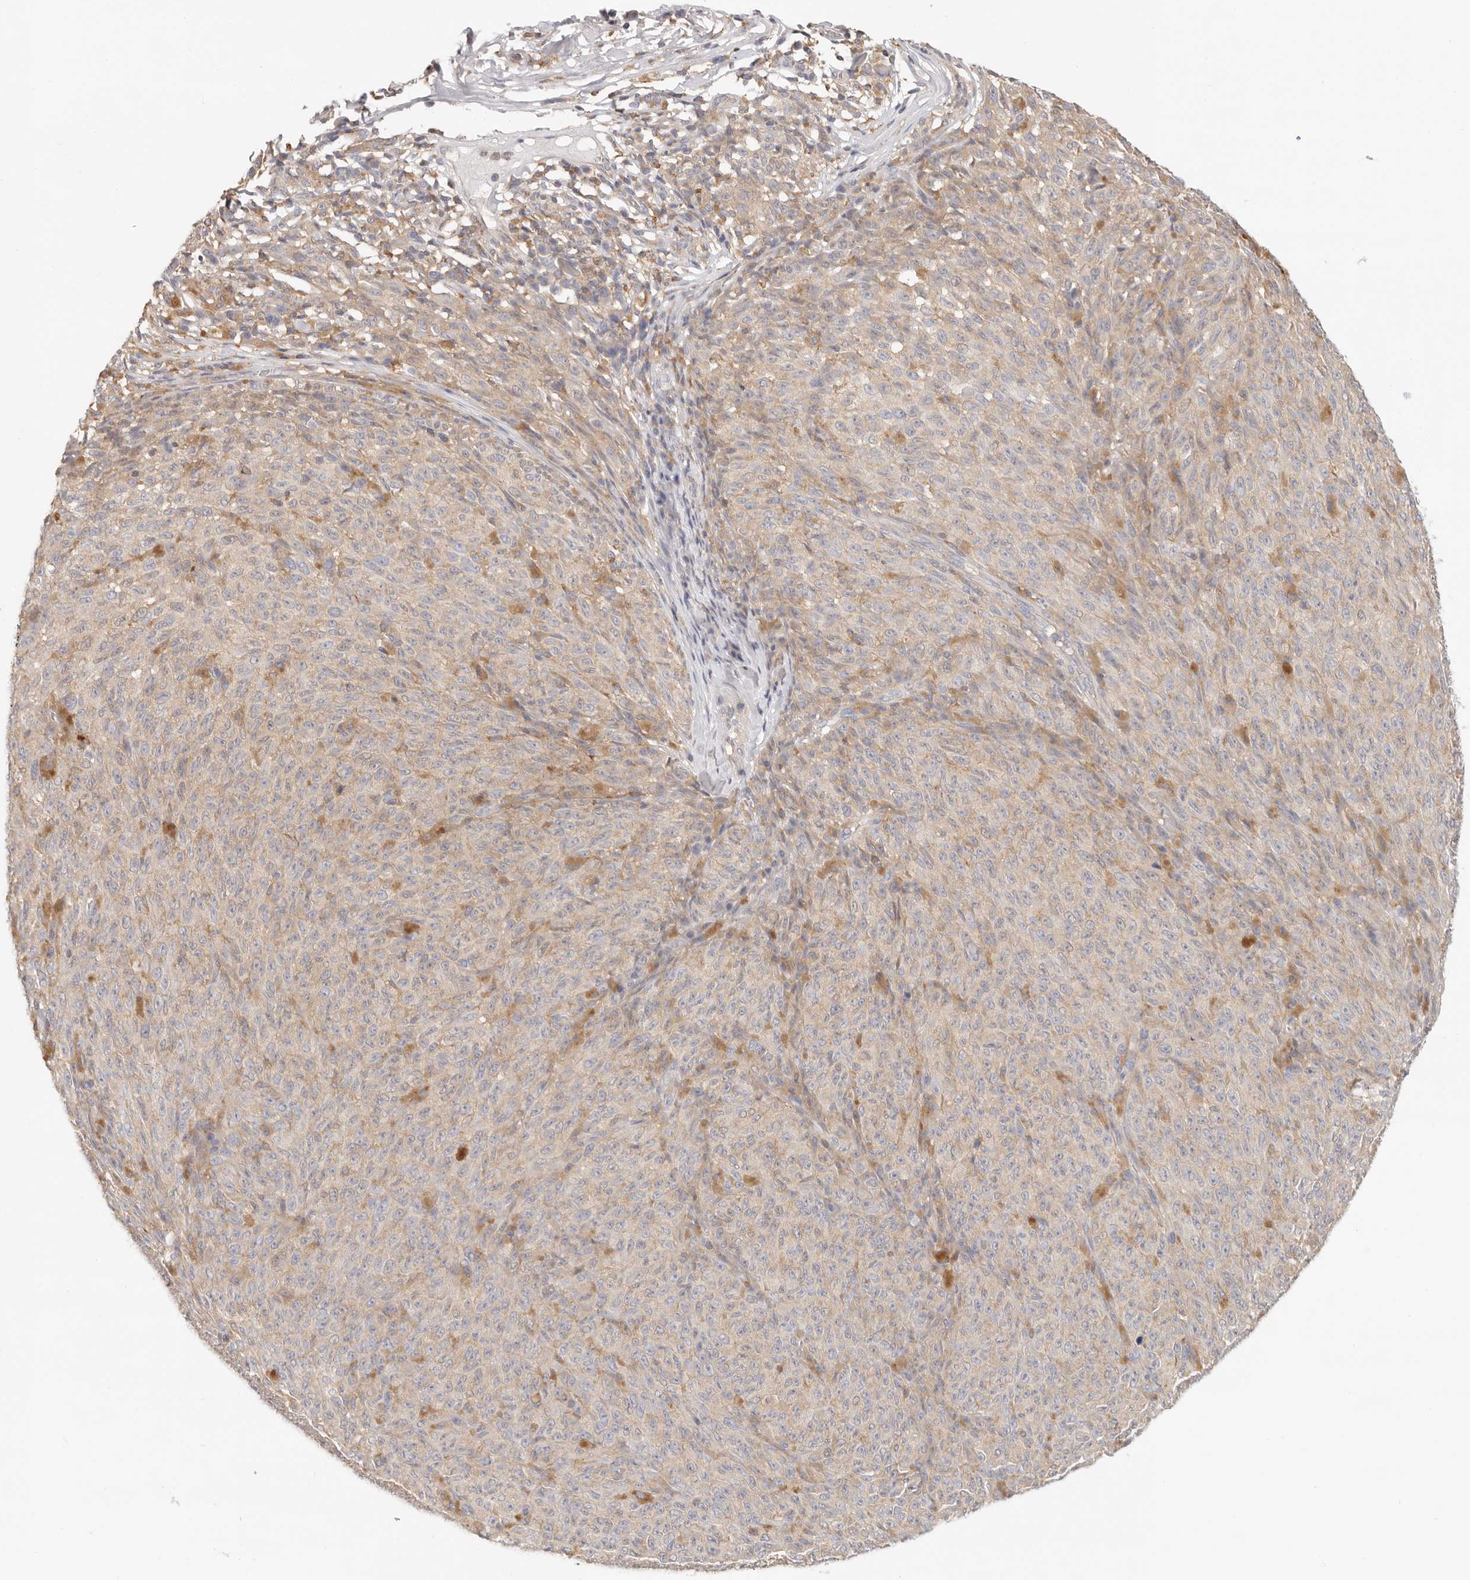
{"staining": {"intensity": "negative", "quantity": "none", "location": "none"}, "tissue": "melanoma", "cell_type": "Tumor cells", "image_type": "cancer", "snomed": [{"axis": "morphology", "description": "Malignant melanoma, NOS"}, {"axis": "topography", "description": "Skin"}], "caption": "The histopathology image demonstrates no significant expression in tumor cells of melanoma.", "gene": "ANXA9", "patient": {"sex": "female", "age": 82}}